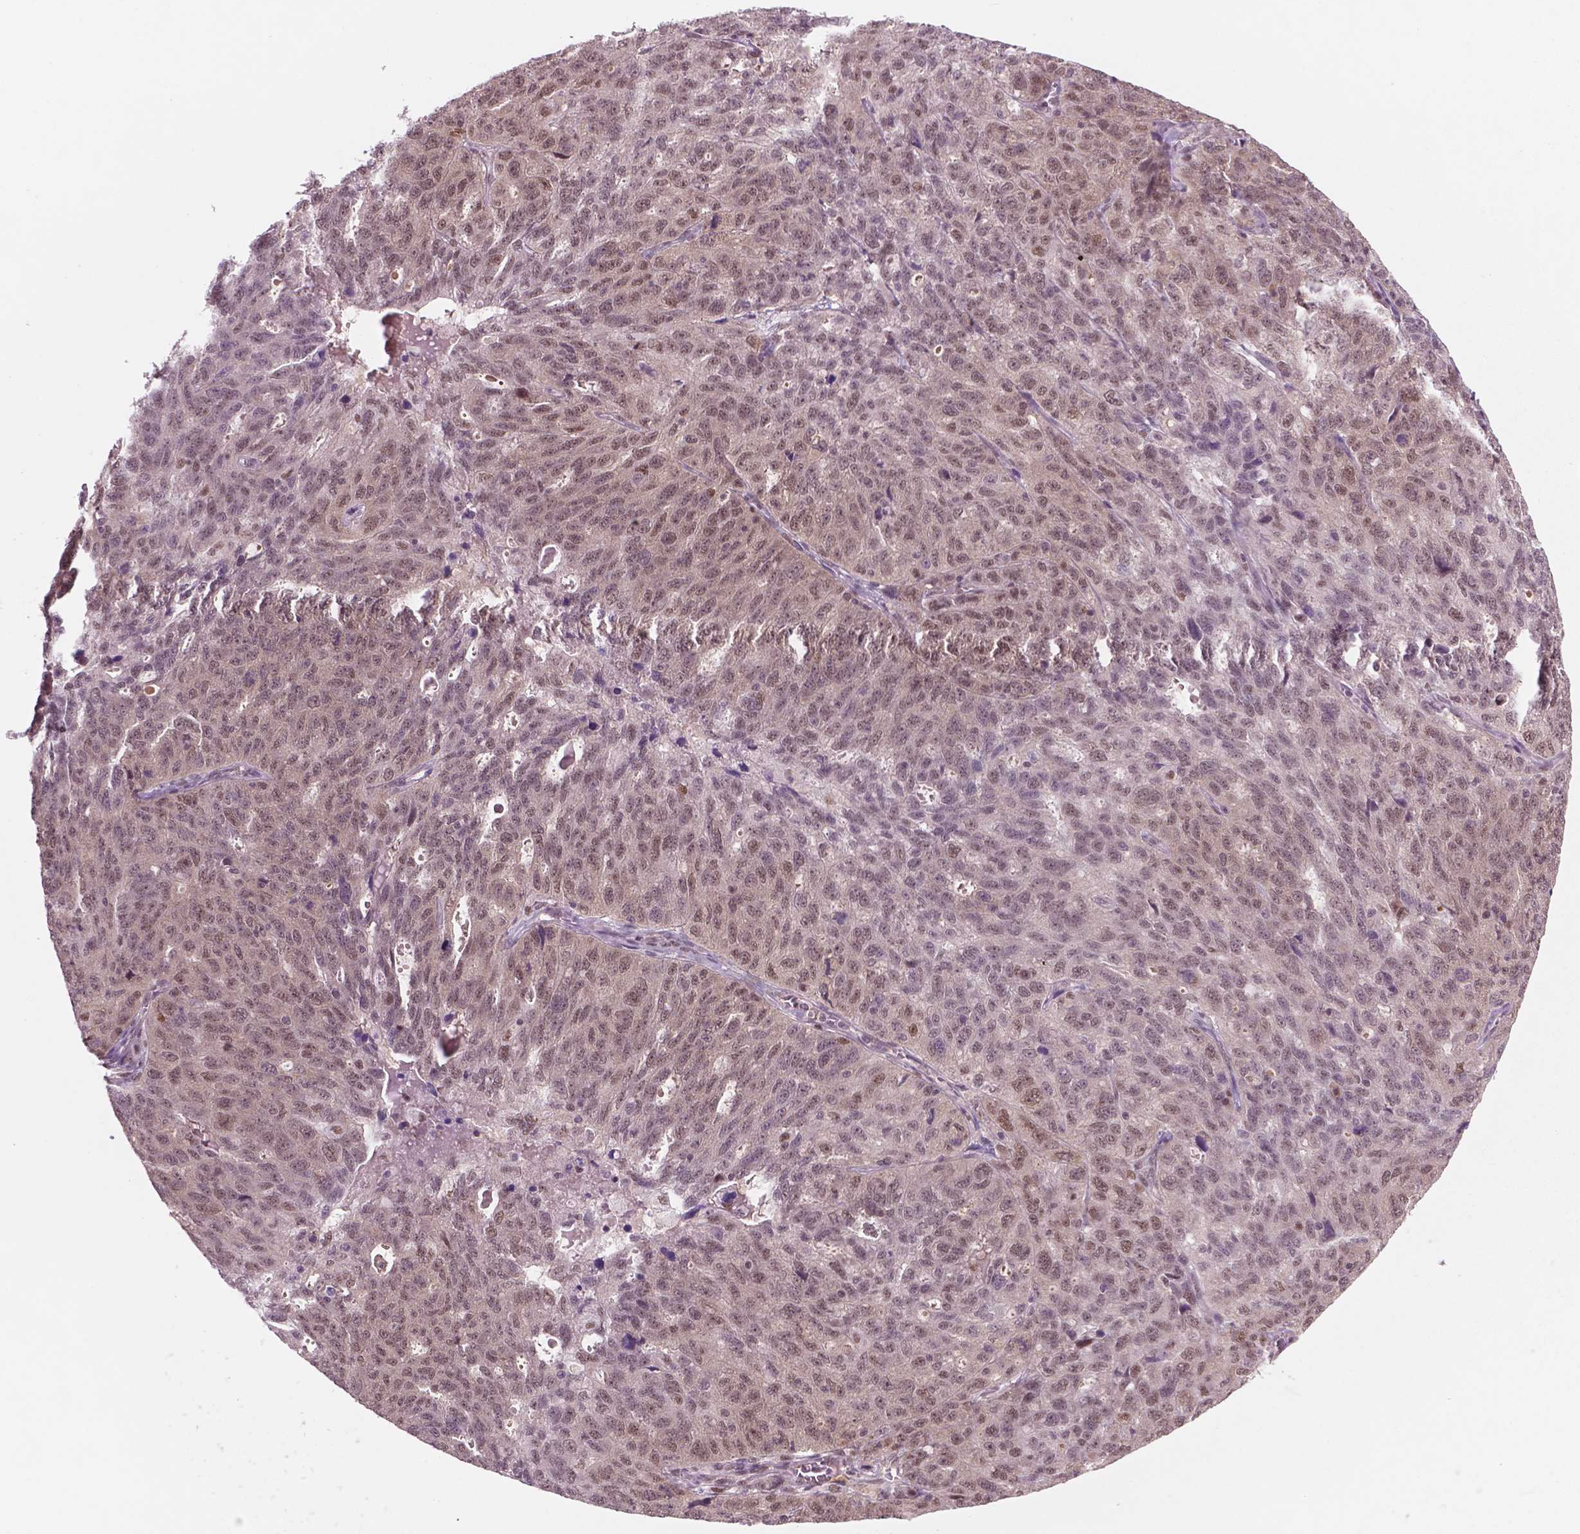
{"staining": {"intensity": "weak", "quantity": ">75%", "location": "nuclear"}, "tissue": "ovarian cancer", "cell_type": "Tumor cells", "image_type": "cancer", "snomed": [{"axis": "morphology", "description": "Cystadenocarcinoma, serous, NOS"}, {"axis": "topography", "description": "Ovary"}], "caption": "The image exhibits a brown stain indicating the presence of a protein in the nuclear of tumor cells in serous cystadenocarcinoma (ovarian). Immunohistochemistry (ihc) stains the protein of interest in brown and the nuclei are stained blue.", "gene": "PHAX", "patient": {"sex": "female", "age": 71}}